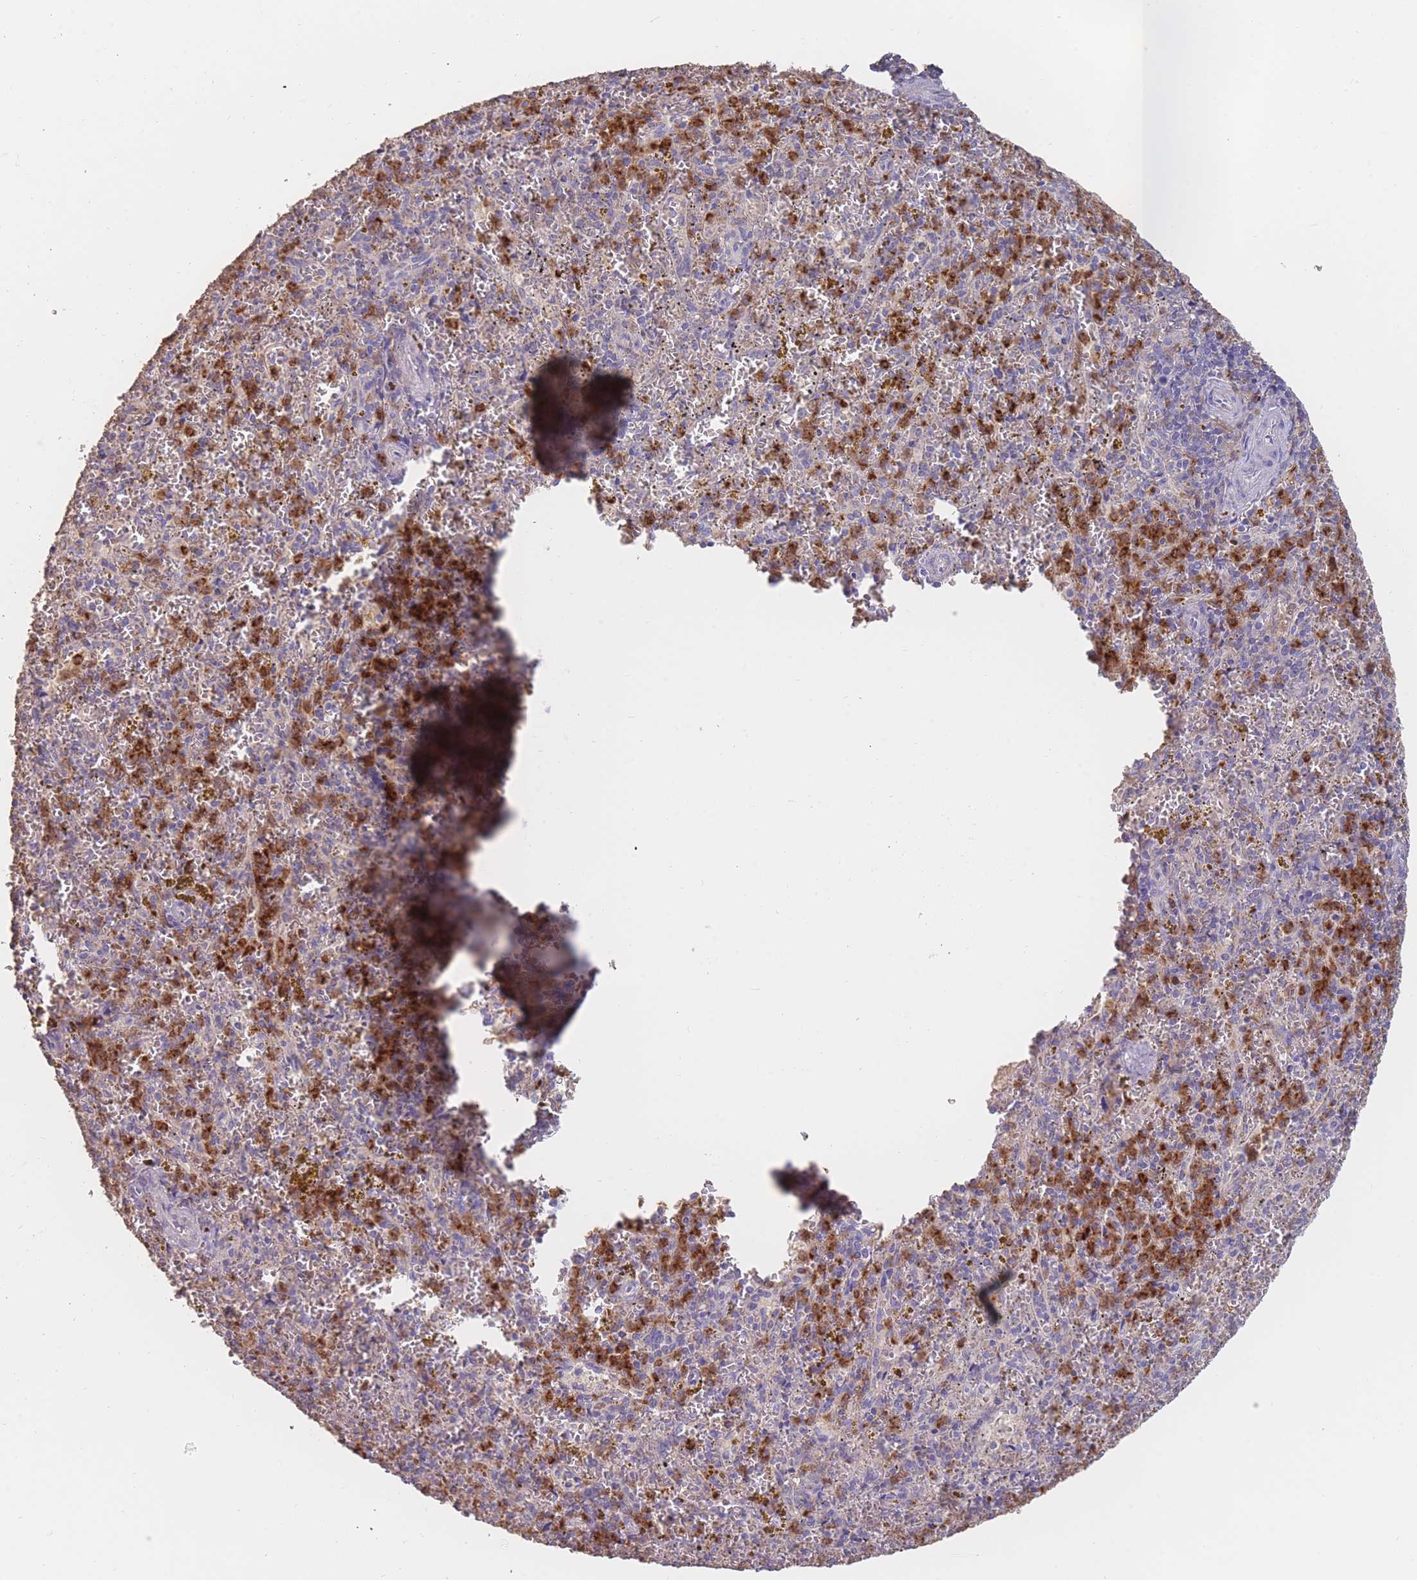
{"staining": {"intensity": "strong", "quantity": "25%-75%", "location": "cytoplasmic/membranous"}, "tissue": "spleen", "cell_type": "Cells in red pulp", "image_type": "normal", "snomed": [{"axis": "morphology", "description": "Normal tissue, NOS"}, {"axis": "topography", "description": "Spleen"}], "caption": "Immunohistochemical staining of benign human spleen exhibits strong cytoplasmic/membranous protein positivity in approximately 25%-75% of cells in red pulp.", "gene": "CLEC12A", "patient": {"sex": "male", "age": 57}}